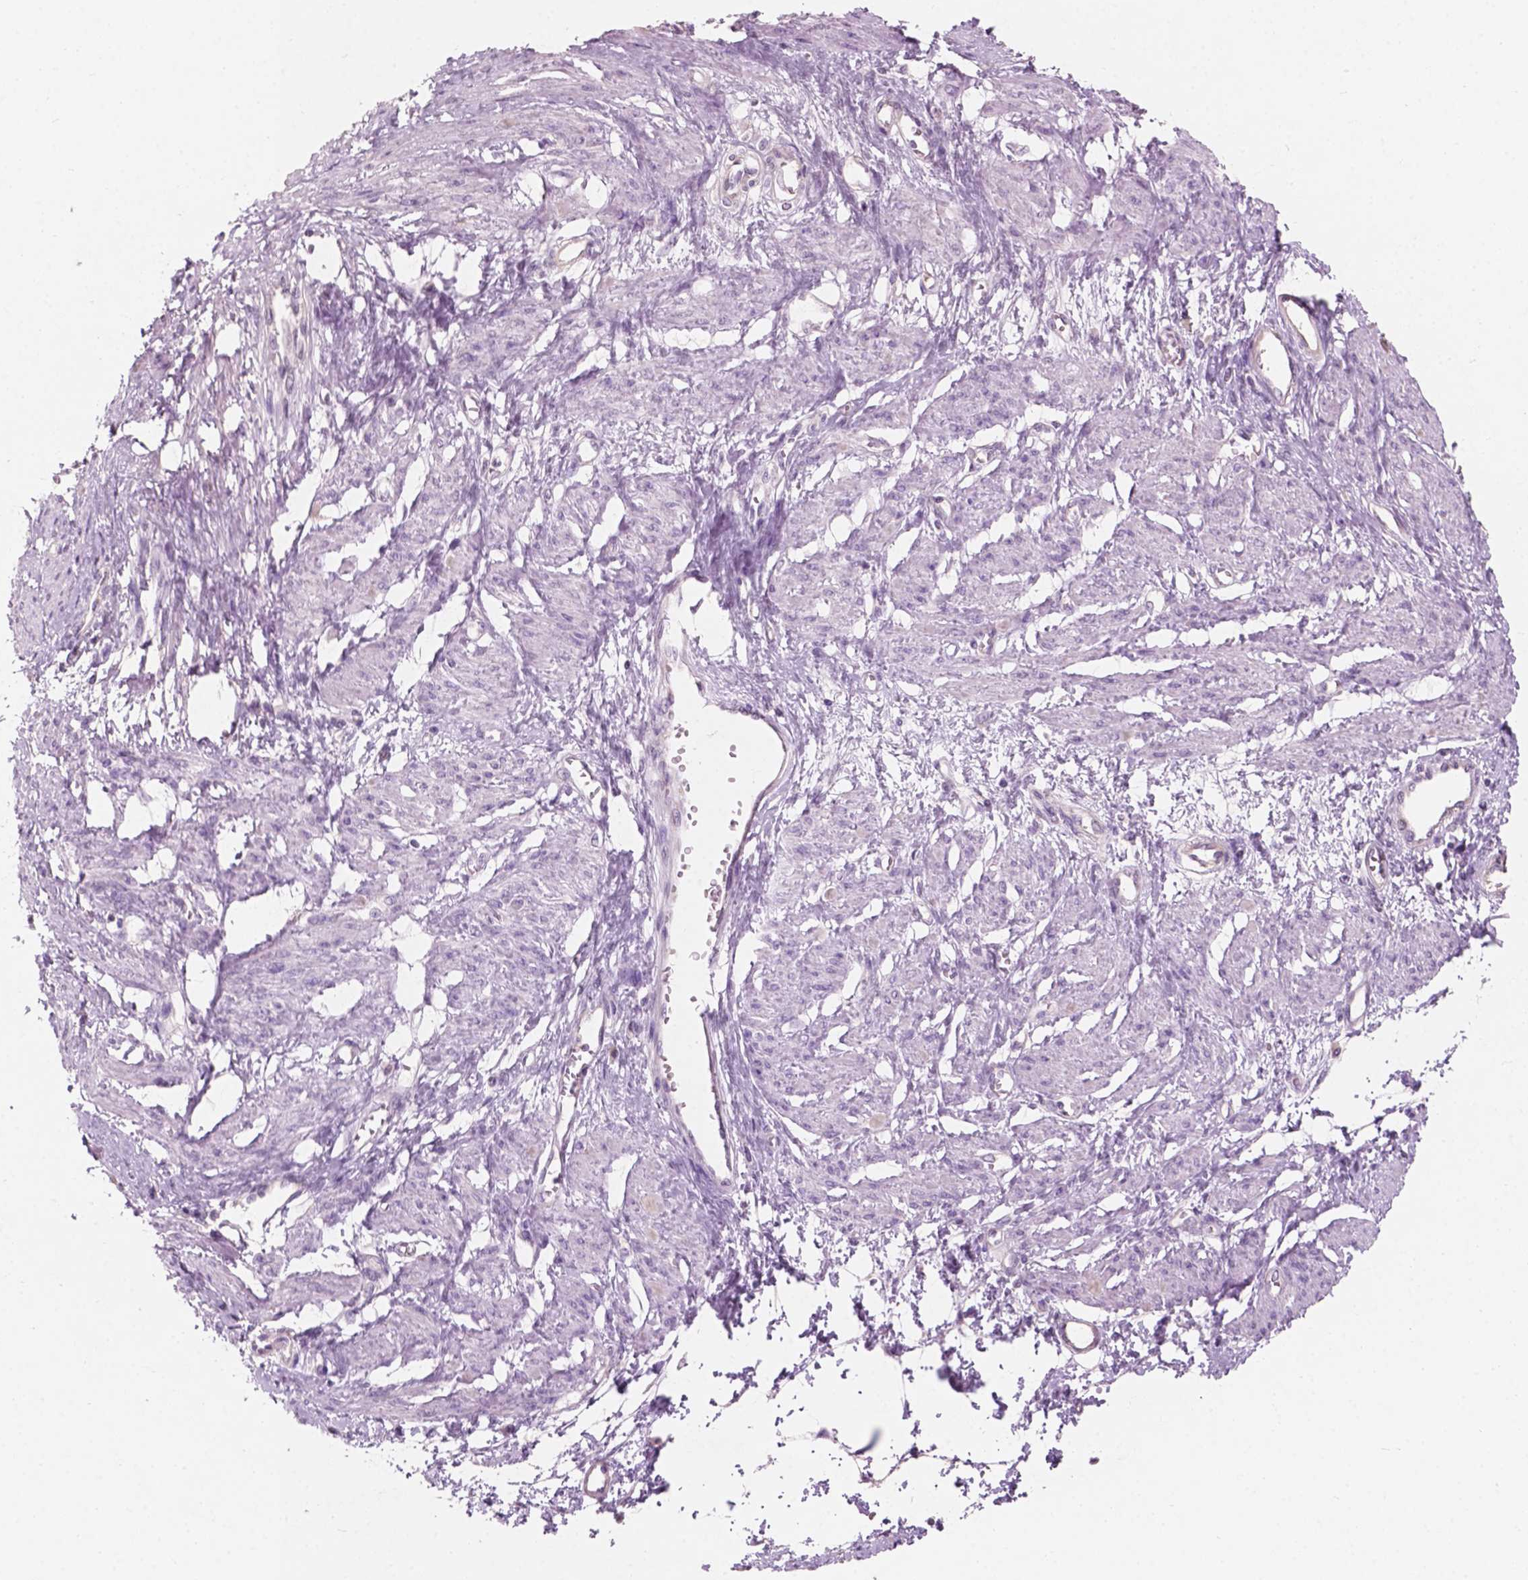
{"staining": {"intensity": "negative", "quantity": "none", "location": "none"}, "tissue": "smooth muscle", "cell_type": "Smooth muscle cells", "image_type": "normal", "snomed": [{"axis": "morphology", "description": "Normal tissue, NOS"}, {"axis": "topography", "description": "Smooth muscle"}, {"axis": "topography", "description": "Uterus"}], "caption": "Protein analysis of unremarkable smooth muscle shows no significant positivity in smooth muscle cells. (DAB immunohistochemistry visualized using brightfield microscopy, high magnification).", "gene": "AWAT1", "patient": {"sex": "female", "age": 39}}